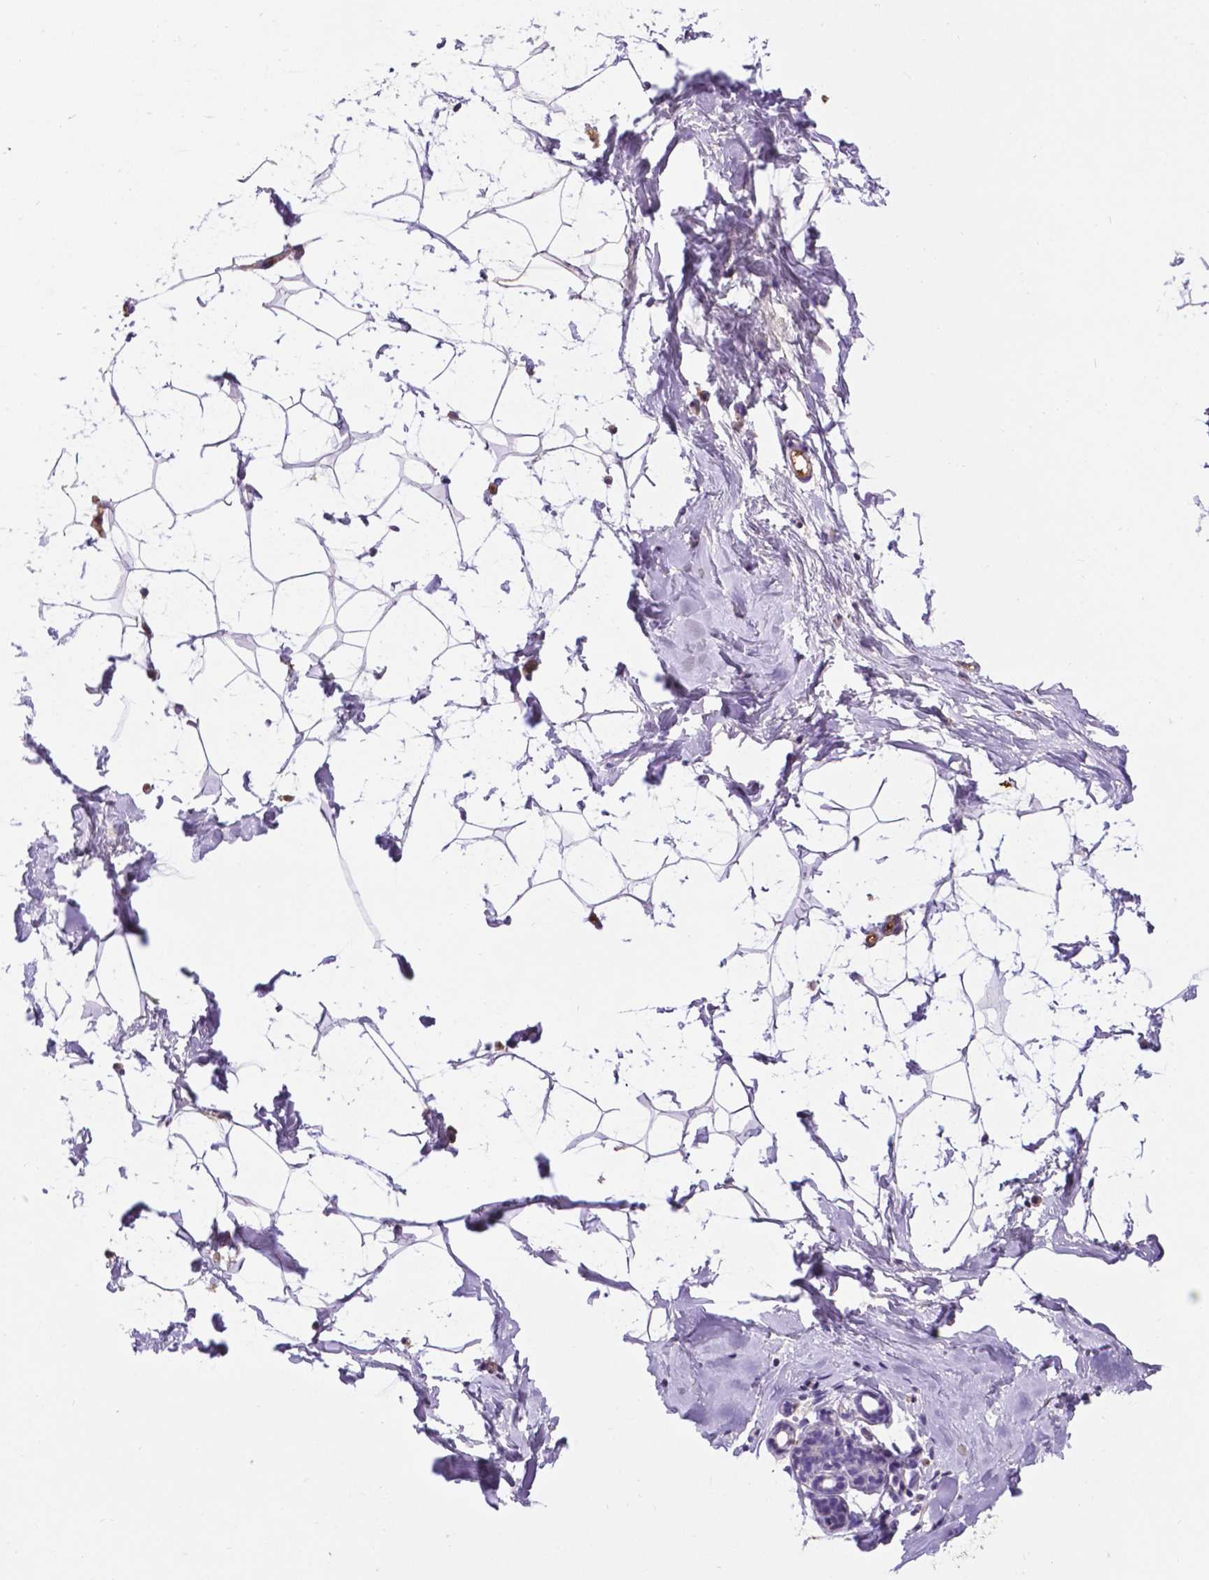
{"staining": {"intensity": "negative", "quantity": "none", "location": "none"}, "tissue": "breast", "cell_type": "Adipocytes", "image_type": "normal", "snomed": [{"axis": "morphology", "description": "Normal tissue, NOS"}, {"axis": "topography", "description": "Breast"}], "caption": "Immunohistochemistry (IHC) micrograph of normal breast: breast stained with DAB (3,3'-diaminobenzidine) displays no significant protein positivity in adipocytes. (Stains: DAB (3,3'-diaminobenzidine) immunohistochemistry with hematoxylin counter stain, Microscopy: brightfield microscopy at high magnification).", "gene": "APOE", "patient": {"sex": "female", "age": 32}}